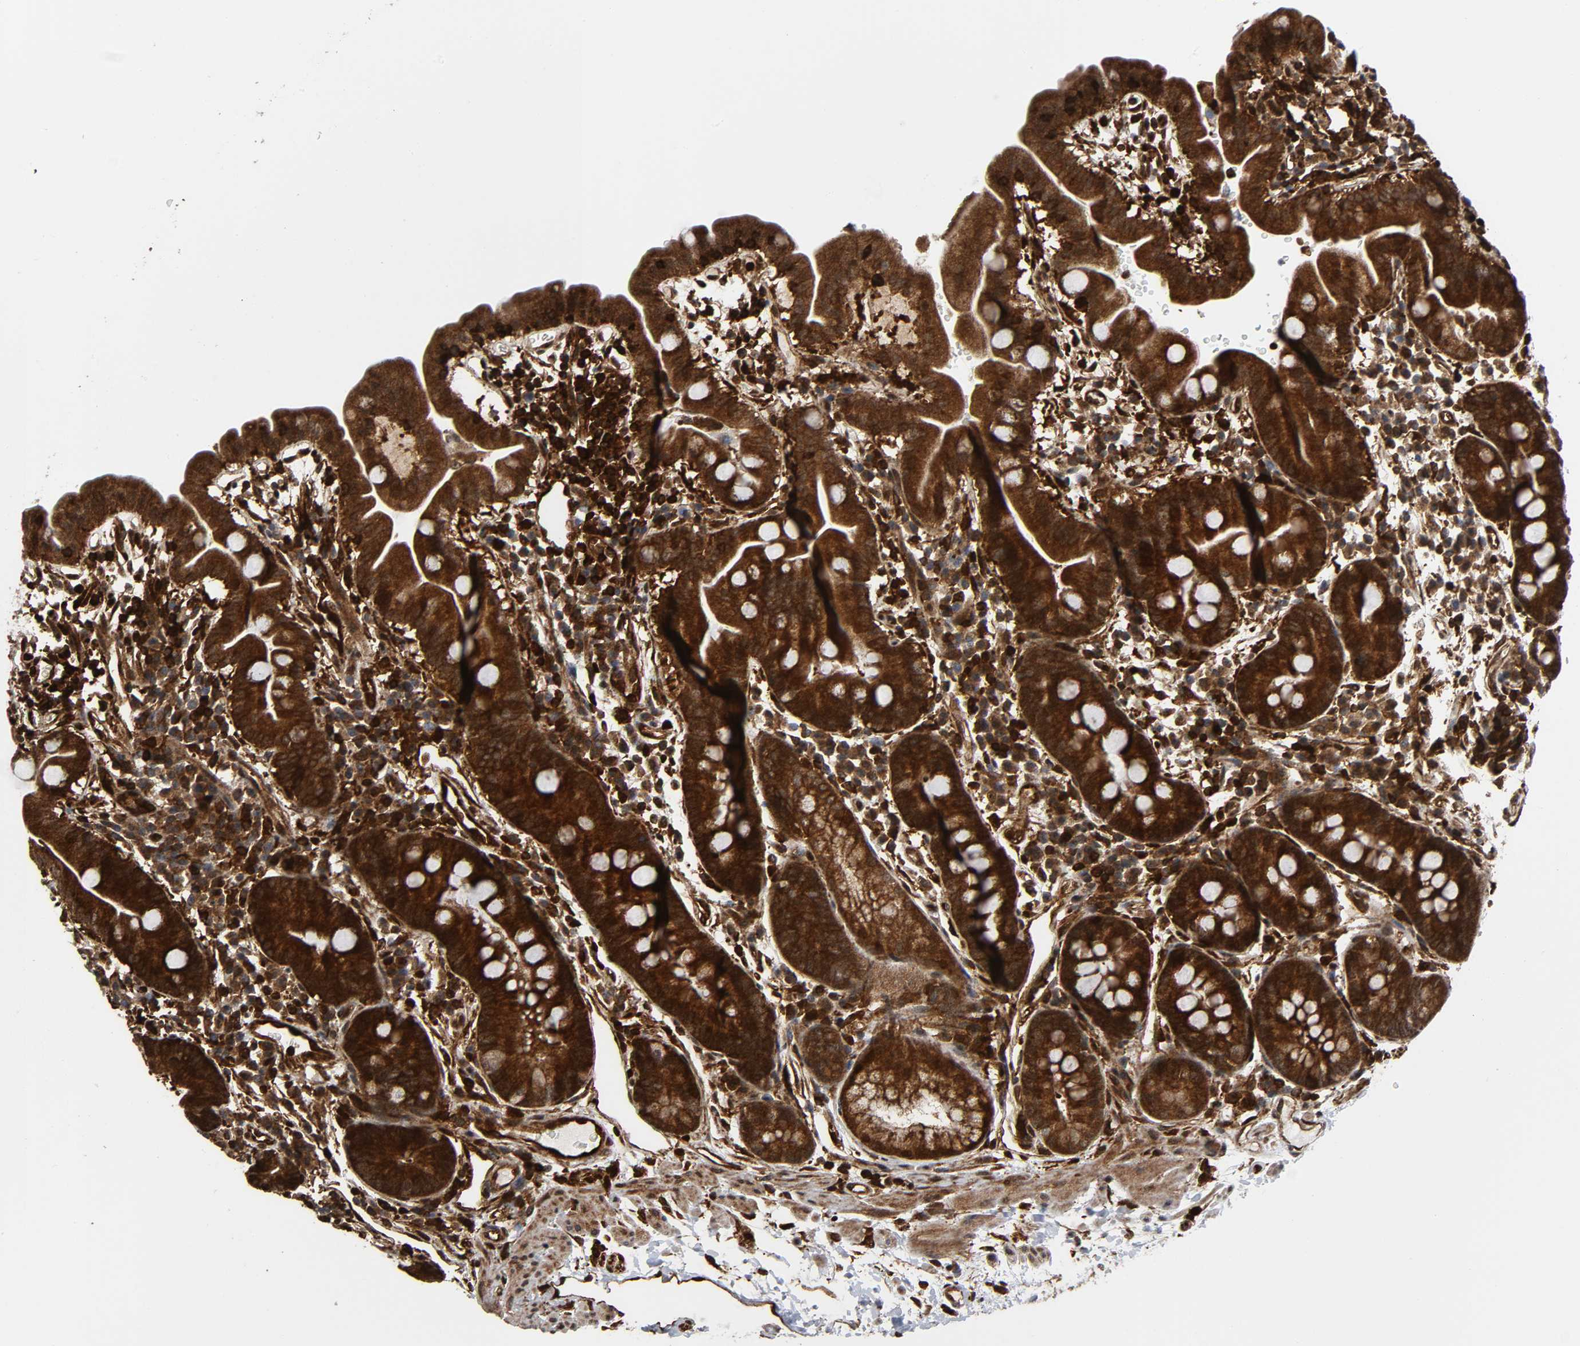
{"staining": {"intensity": "strong", "quantity": ">75%", "location": "cytoplasmic/membranous"}, "tissue": "duodenum", "cell_type": "Glandular cells", "image_type": "normal", "snomed": [{"axis": "morphology", "description": "Normal tissue, NOS"}, {"axis": "topography", "description": "Duodenum"}], "caption": "An IHC photomicrograph of unremarkable tissue is shown. Protein staining in brown highlights strong cytoplasmic/membranous positivity in duodenum within glandular cells. Using DAB (brown) and hematoxylin (blue) stains, captured at high magnification using brightfield microscopy.", "gene": "MAPK1", "patient": {"sex": "male", "age": 50}}